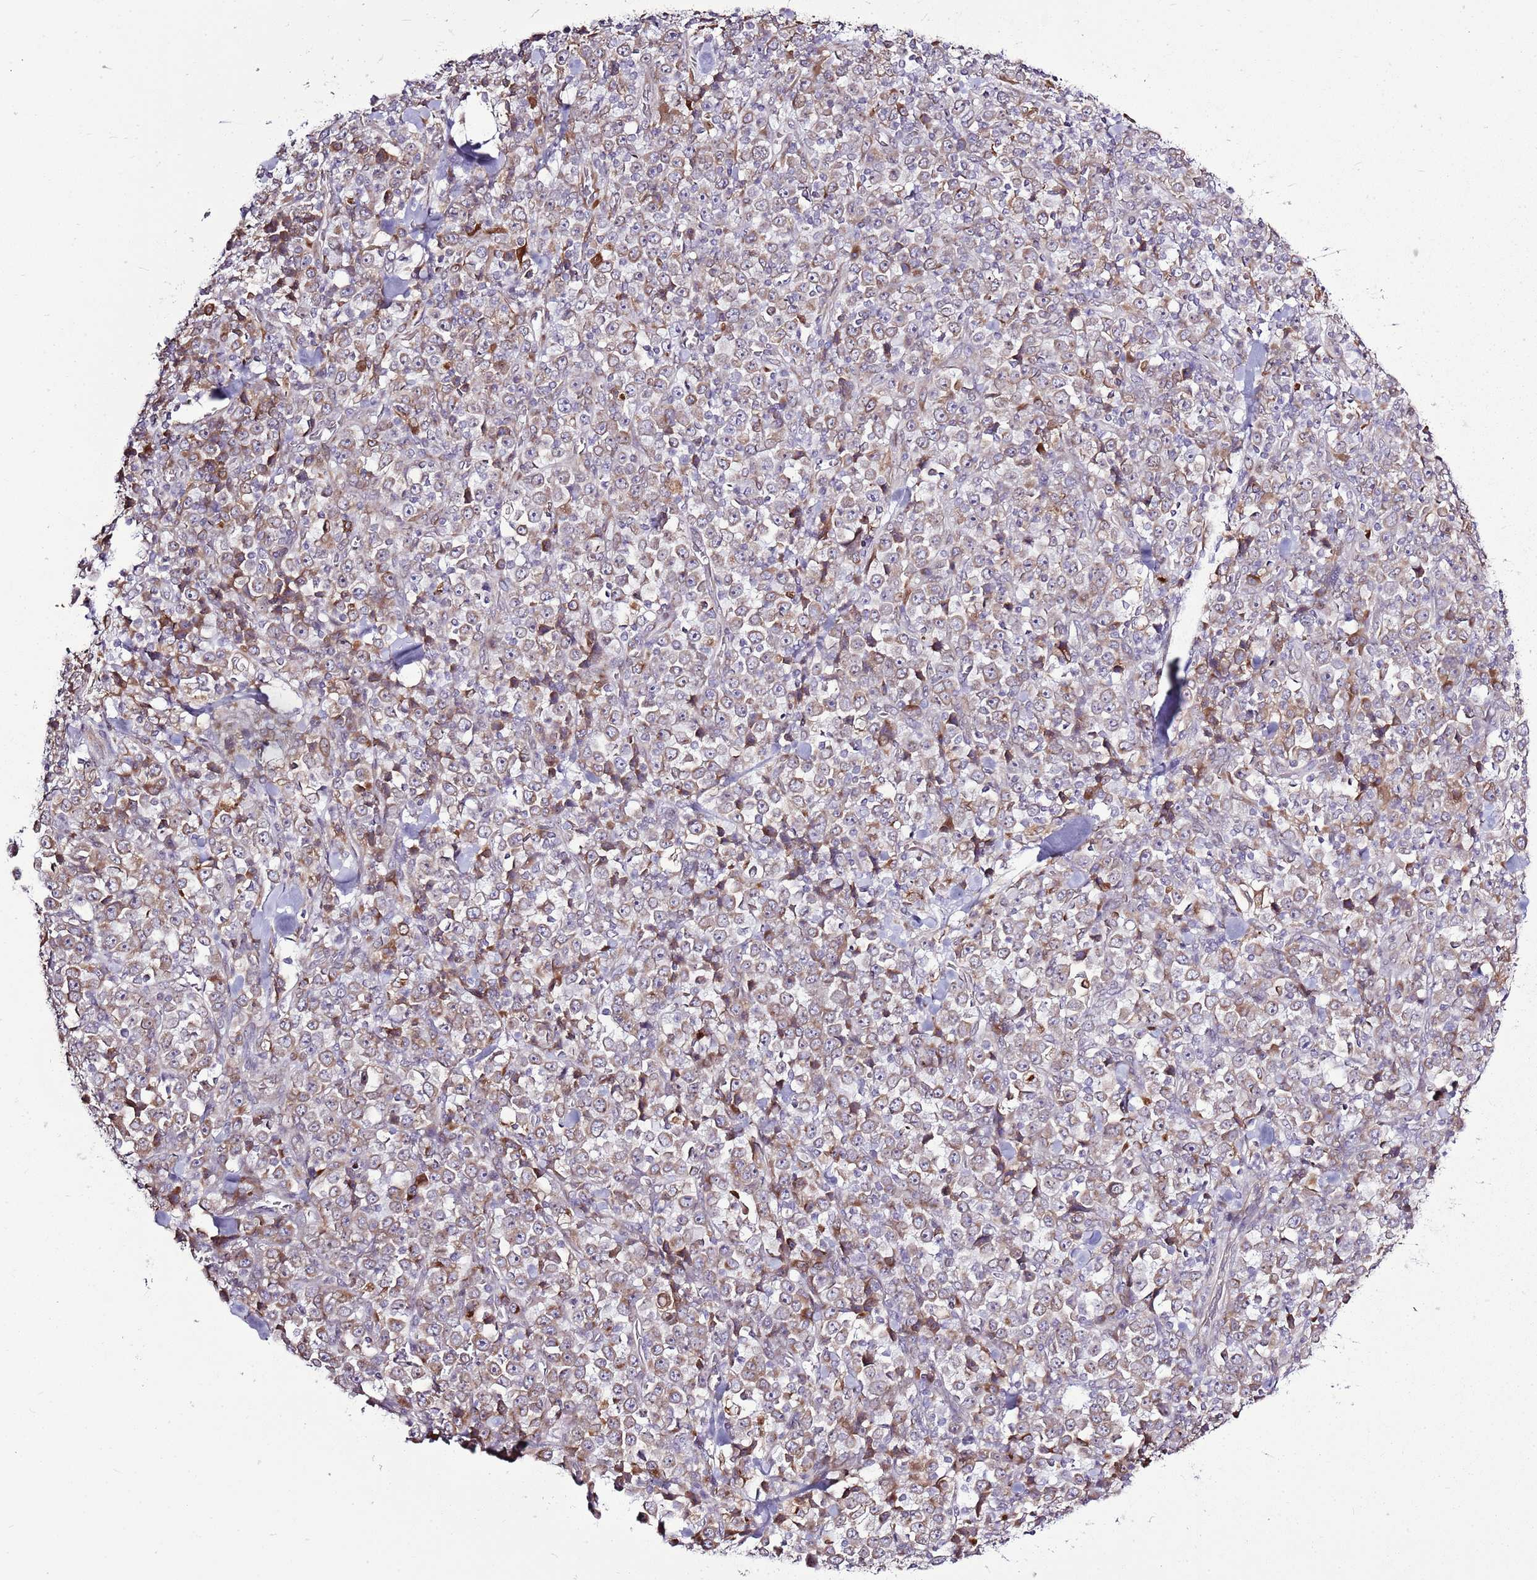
{"staining": {"intensity": "moderate", "quantity": "25%-75%", "location": "cytoplasmic/membranous"}, "tissue": "stomach cancer", "cell_type": "Tumor cells", "image_type": "cancer", "snomed": [{"axis": "morphology", "description": "Normal tissue, NOS"}, {"axis": "morphology", "description": "Adenocarcinoma, NOS"}, {"axis": "topography", "description": "Stomach, upper"}, {"axis": "topography", "description": "Stomach"}], "caption": "Immunohistochemistry (IHC) of stomach adenocarcinoma demonstrates medium levels of moderate cytoplasmic/membranous staining in approximately 25%-75% of tumor cells.", "gene": "TMED10", "patient": {"sex": "male", "age": 59}}